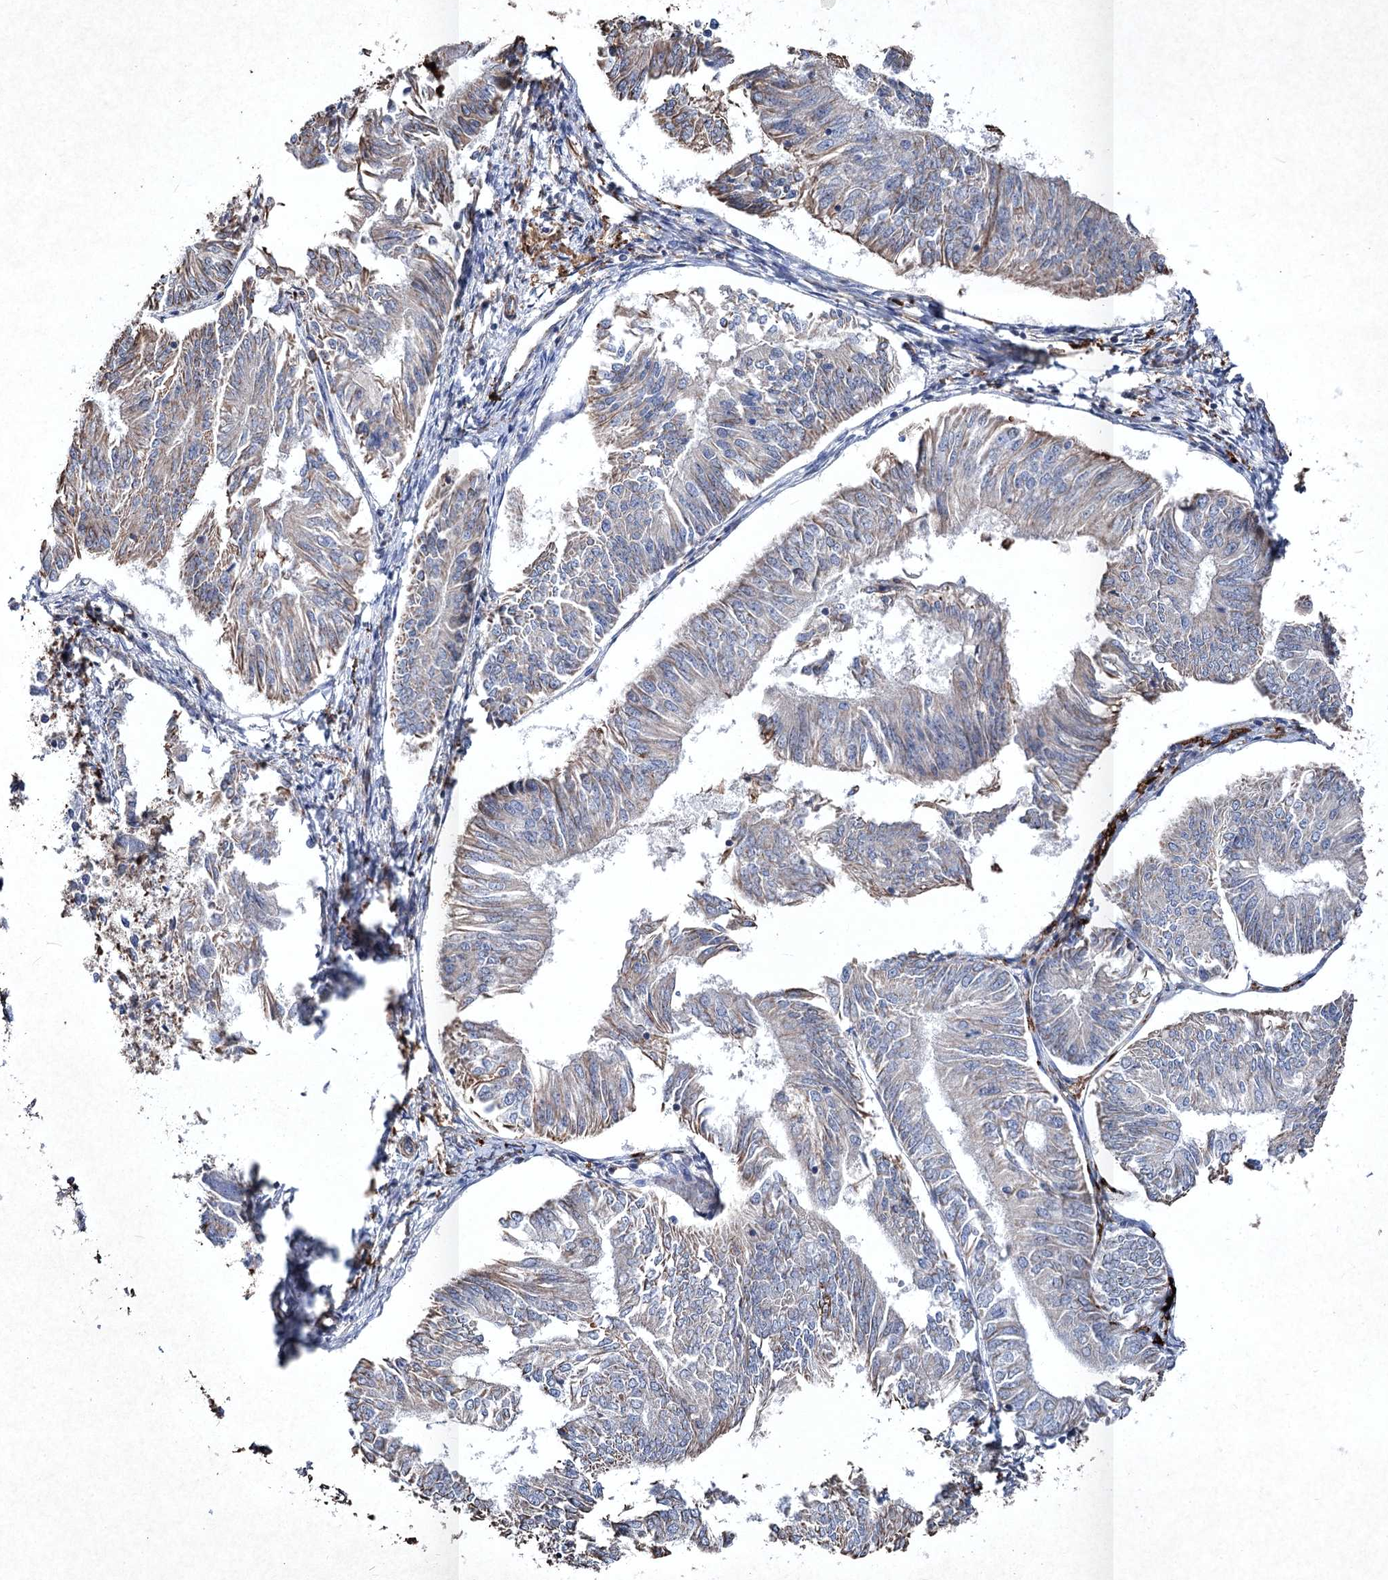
{"staining": {"intensity": "negative", "quantity": "none", "location": "none"}, "tissue": "endometrial cancer", "cell_type": "Tumor cells", "image_type": "cancer", "snomed": [{"axis": "morphology", "description": "Adenocarcinoma, NOS"}, {"axis": "topography", "description": "Endometrium"}], "caption": "This micrograph is of endometrial cancer stained with immunohistochemistry (IHC) to label a protein in brown with the nuclei are counter-stained blue. There is no expression in tumor cells.", "gene": "CLEC4M", "patient": {"sex": "female", "age": 58}}